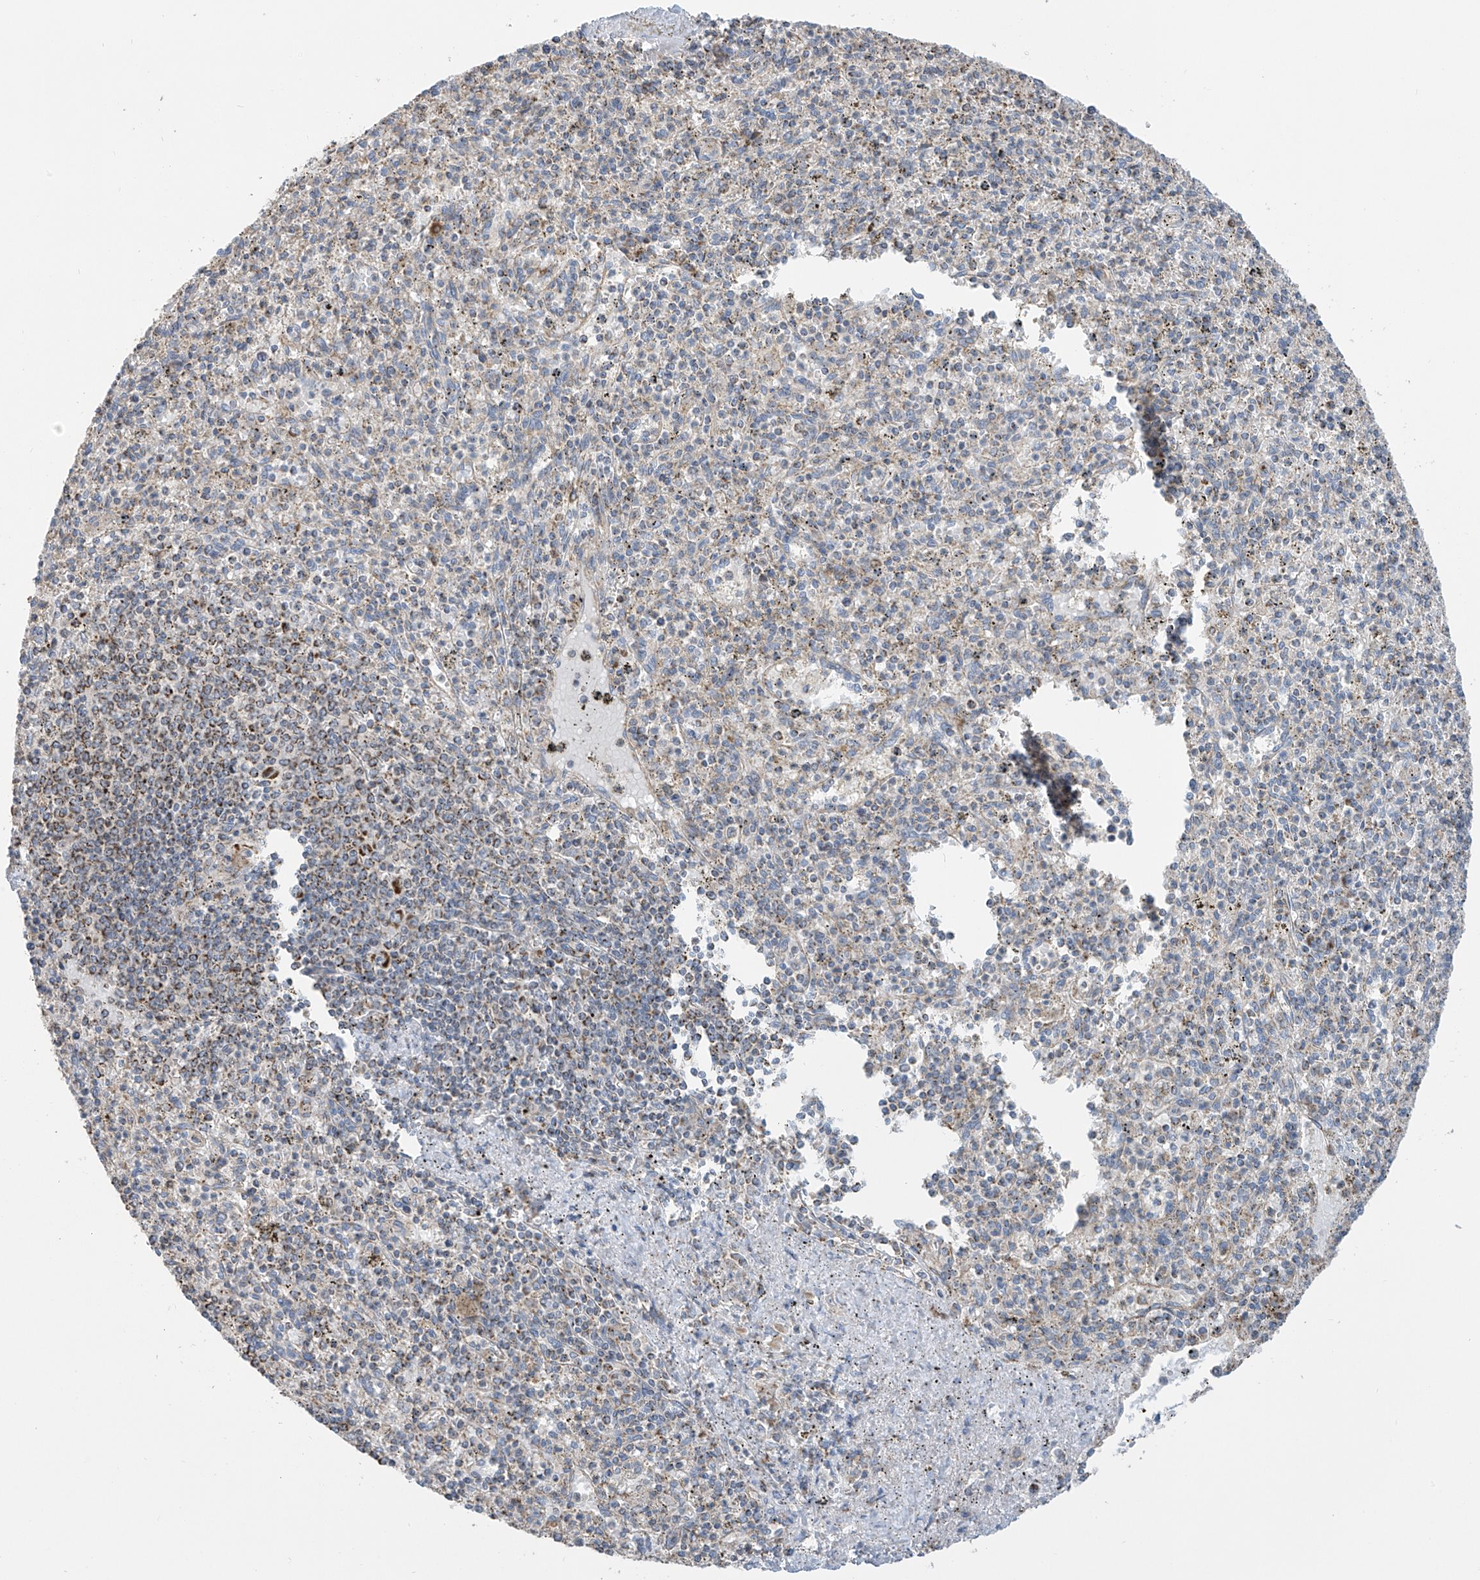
{"staining": {"intensity": "moderate", "quantity": "<25%", "location": "cytoplasmic/membranous"}, "tissue": "spleen", "cell_type": "Cells in red pulp", "image_type": "normal", "snomed": [{"axis": "morphology", "description": "Normal tissue, NOS"}, {"axis": "topography", "description": "Spleen"}], "caption": "Cells in red pulp exhibit low levels of moderate cytoplasmic/membranous staining in approximately <25% of cells in unremarkable spleen.", "gene": "PNPT1", "patient": {"sex": "male", "age": 72}}